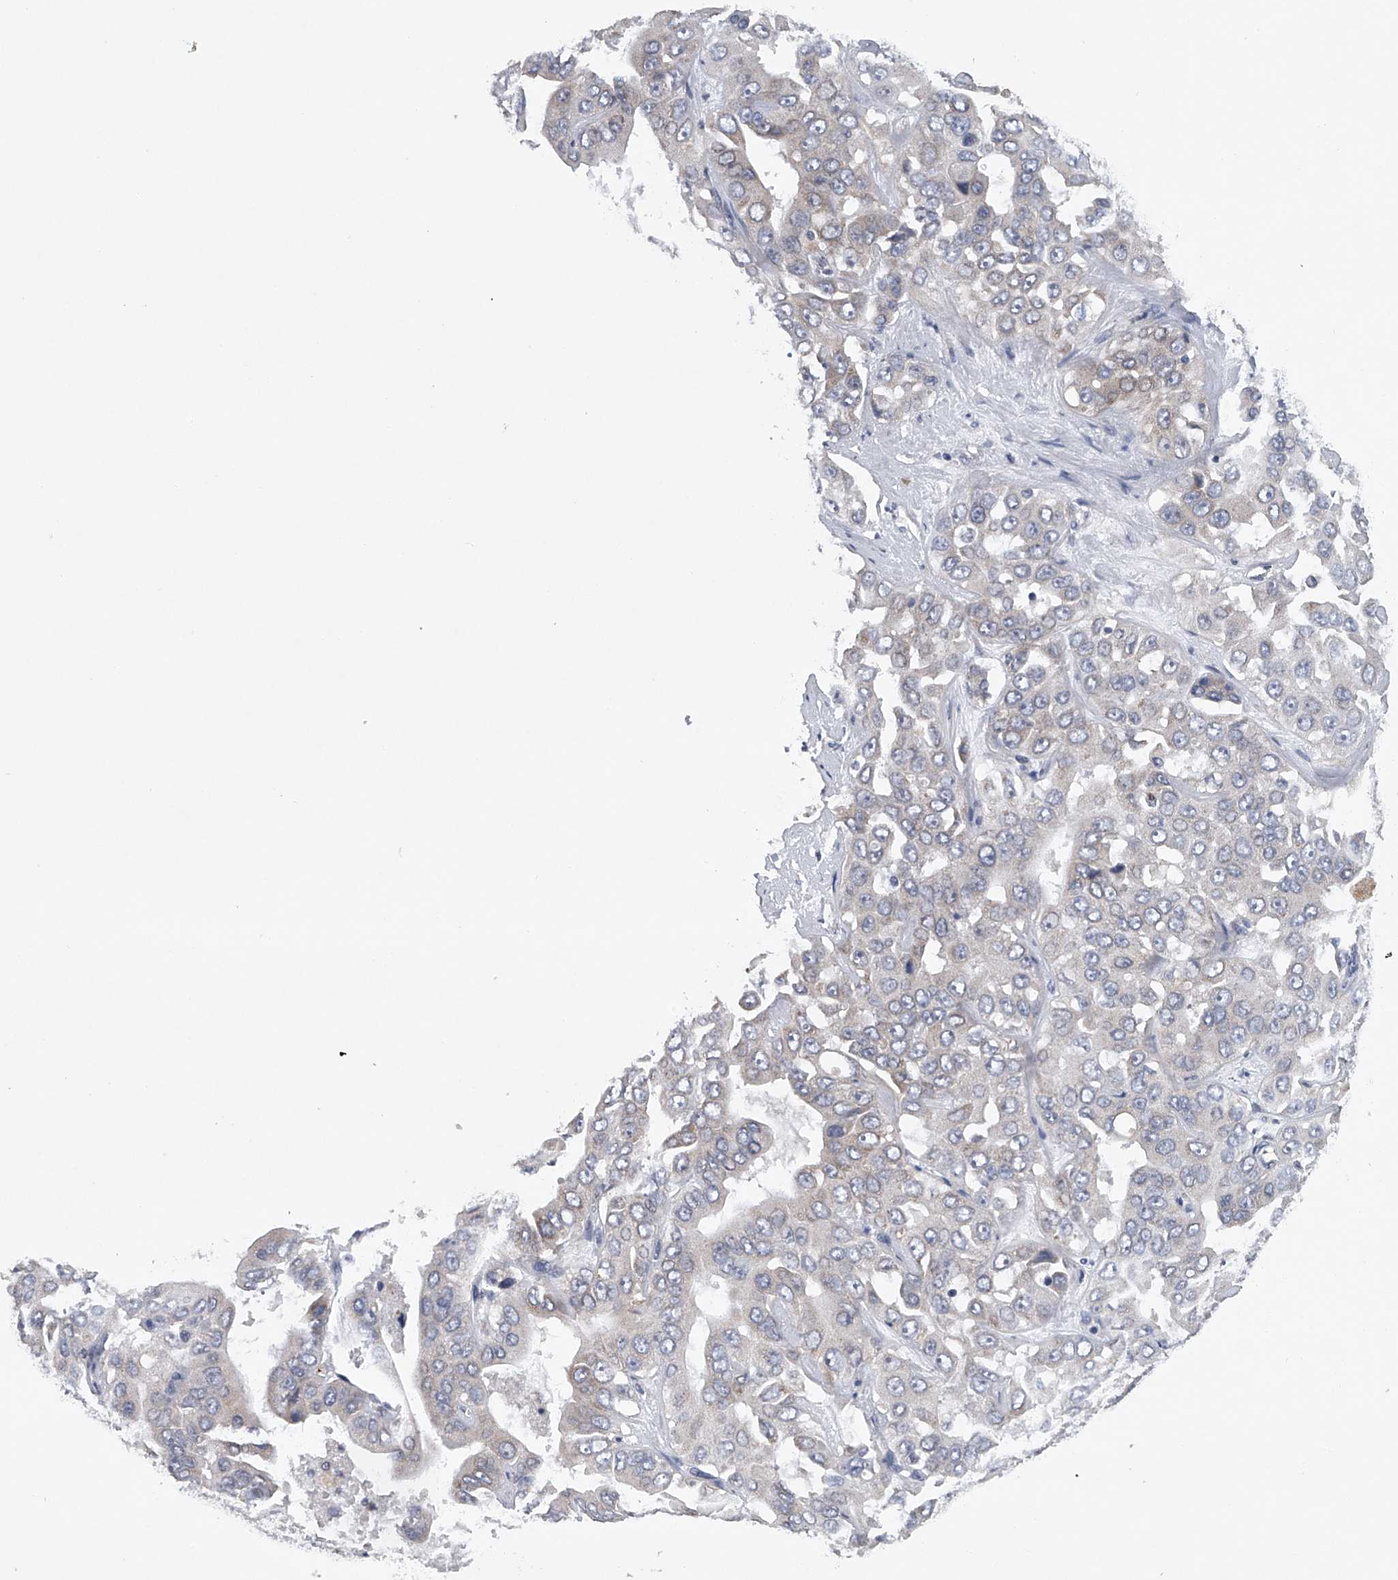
{"staining": {"intensity": "weak", "quantity": "<25%", "location": "cytoplasmic/membranous"}, "tissue": "liver cancer", "cell_type": "Tumor cells", "image_type": "cancer", "snomed": [{"axis": "morphology", "description": "Cholangiocarcinoma"}, {"axis": "topography", "description": "Liver"}], "caption": "Immunohistochemical staining of human liver cancer exhibits no significant positivity in tumor cells.", "gene": "RNF5", "patient": {"sex": "female", "age": 52}}